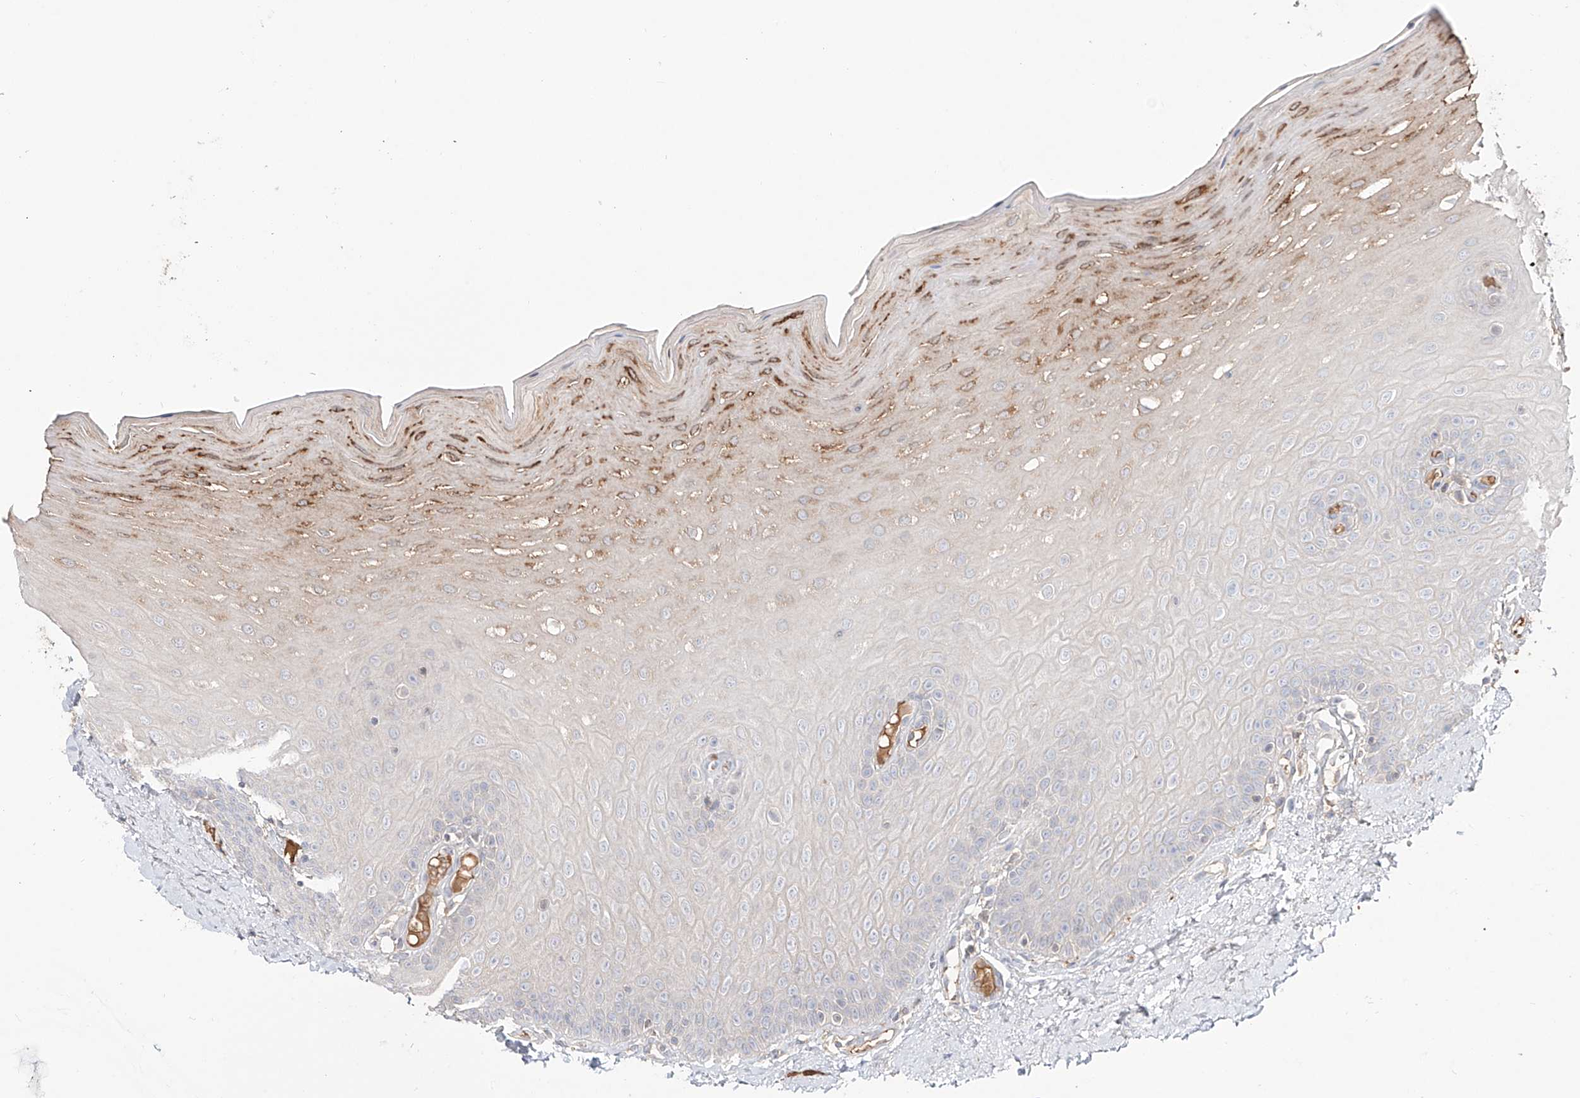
{"staining": {"intensity": "moderate", "quantity": "<25%", "location": "cytoplasmic/membranous"}, "tissue": "oral mucosa", "cell_type": "Squamous epithelial cells", "image_type": "normal", "snomed": [{"axis": "morphology", "description": "Normal tissue, NOS"}, {"axis": "topography", "description": "Oral tissue"}], "caption": "Oral mucosa was stained to show a protein in brown. There is low levels of moderate cytoplasmic/membranous expression in about <25% of squamous epithelial cells.", "gene": "ERO1A", "patient": {"sex": "female", "age": 39}}